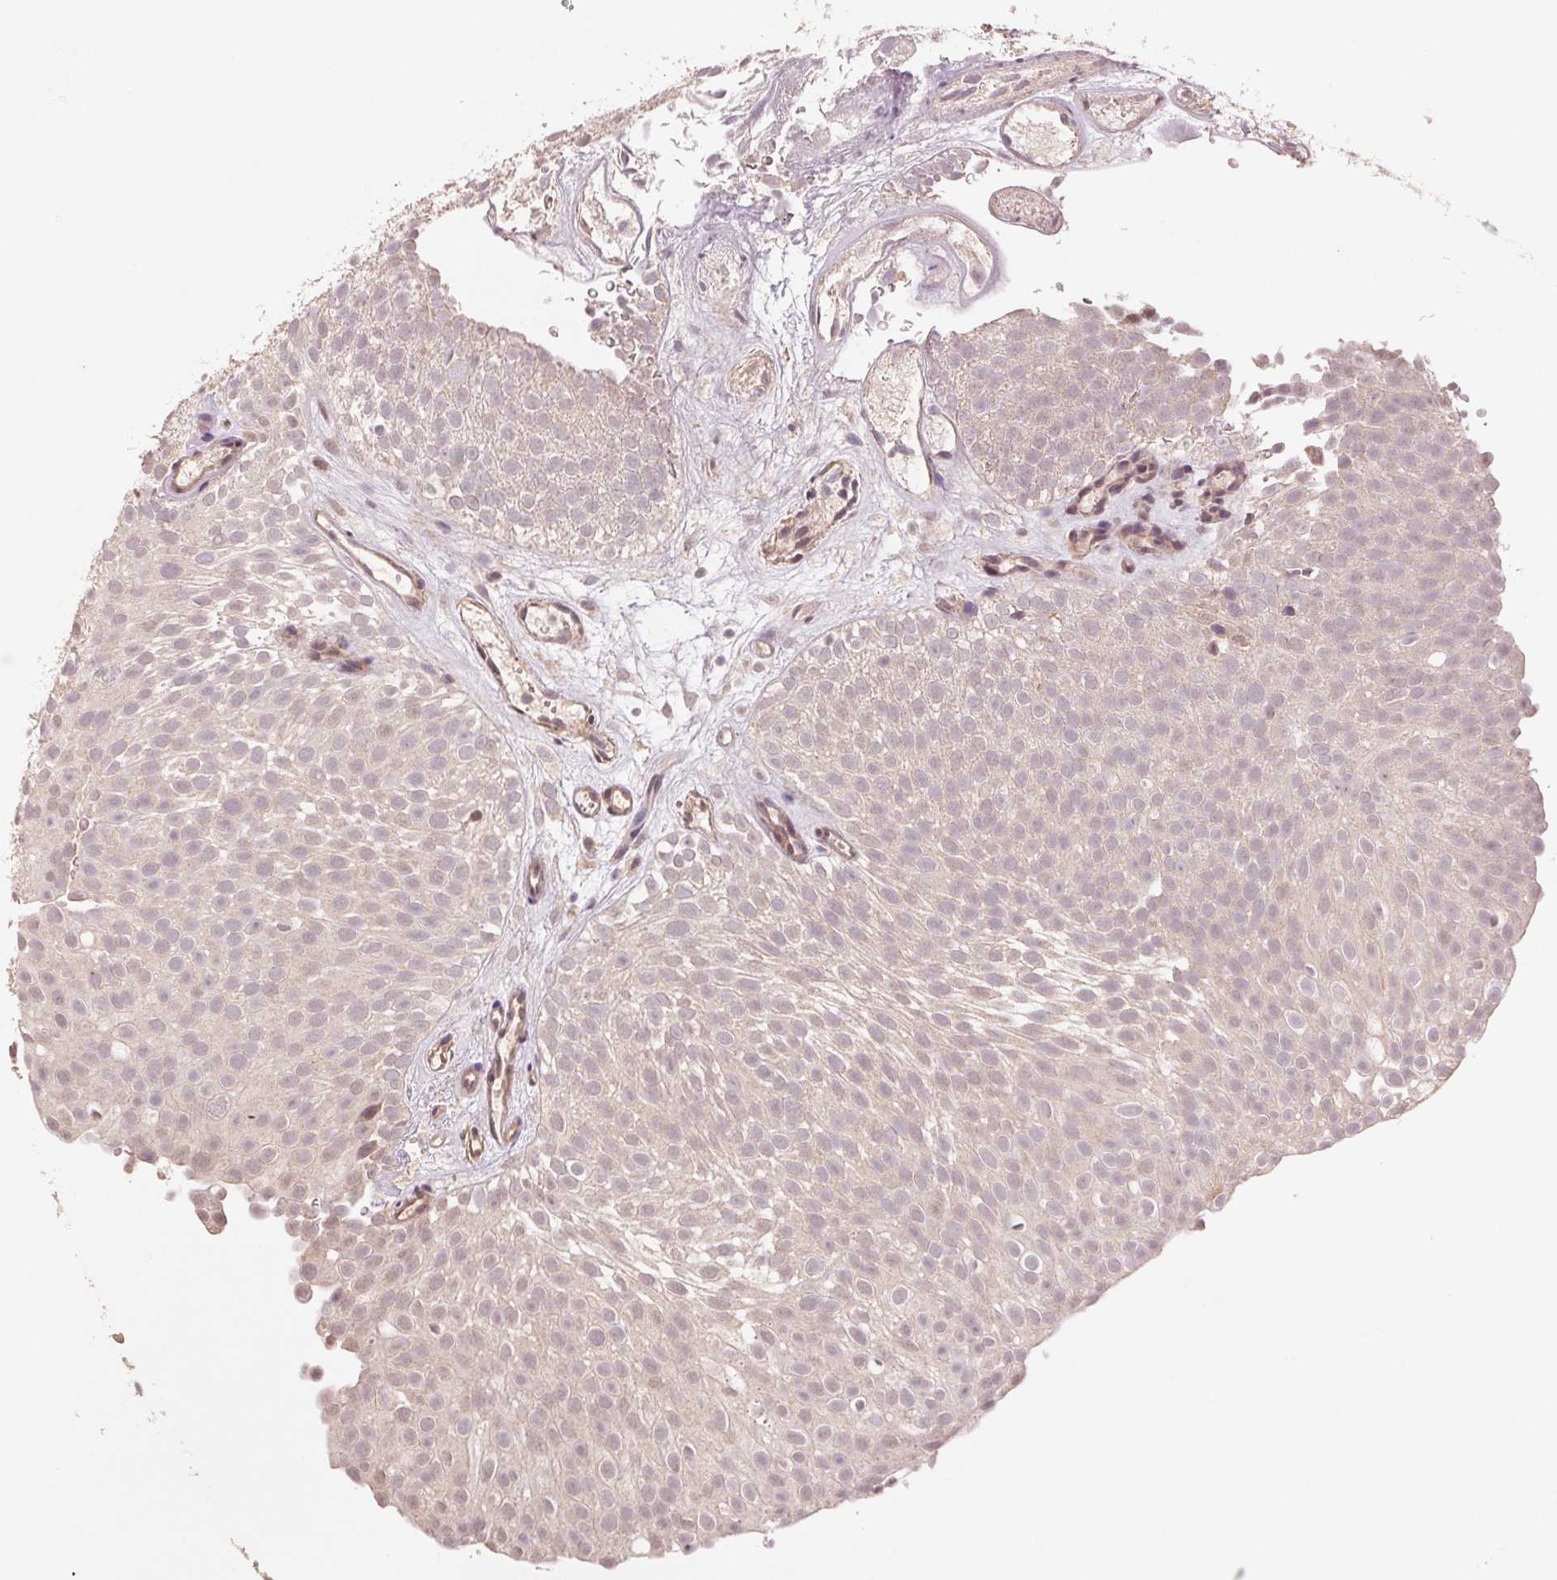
{"staining": {"intensity": "weak", "quantity": "<25%", "location": "cytoplasmic/membranous"}, "tissue": "urothelial cancer", "cell_type": "Tumor cells", "image_type": "cancer", "snomed": [{"axis": "morphology", "description": "Urothelial carcinoma, Low grade"}, {"axis": "topography", "description": "Urinary bladder"}], "caption": "The photomicrograph shows no staining of tumor cells in low-grade urothelial carcinoma. (DAB immunohistochemistry (IHC), high magnification).", "gene": "PPIA", "patient": {"sex": "male", "age": 78}}